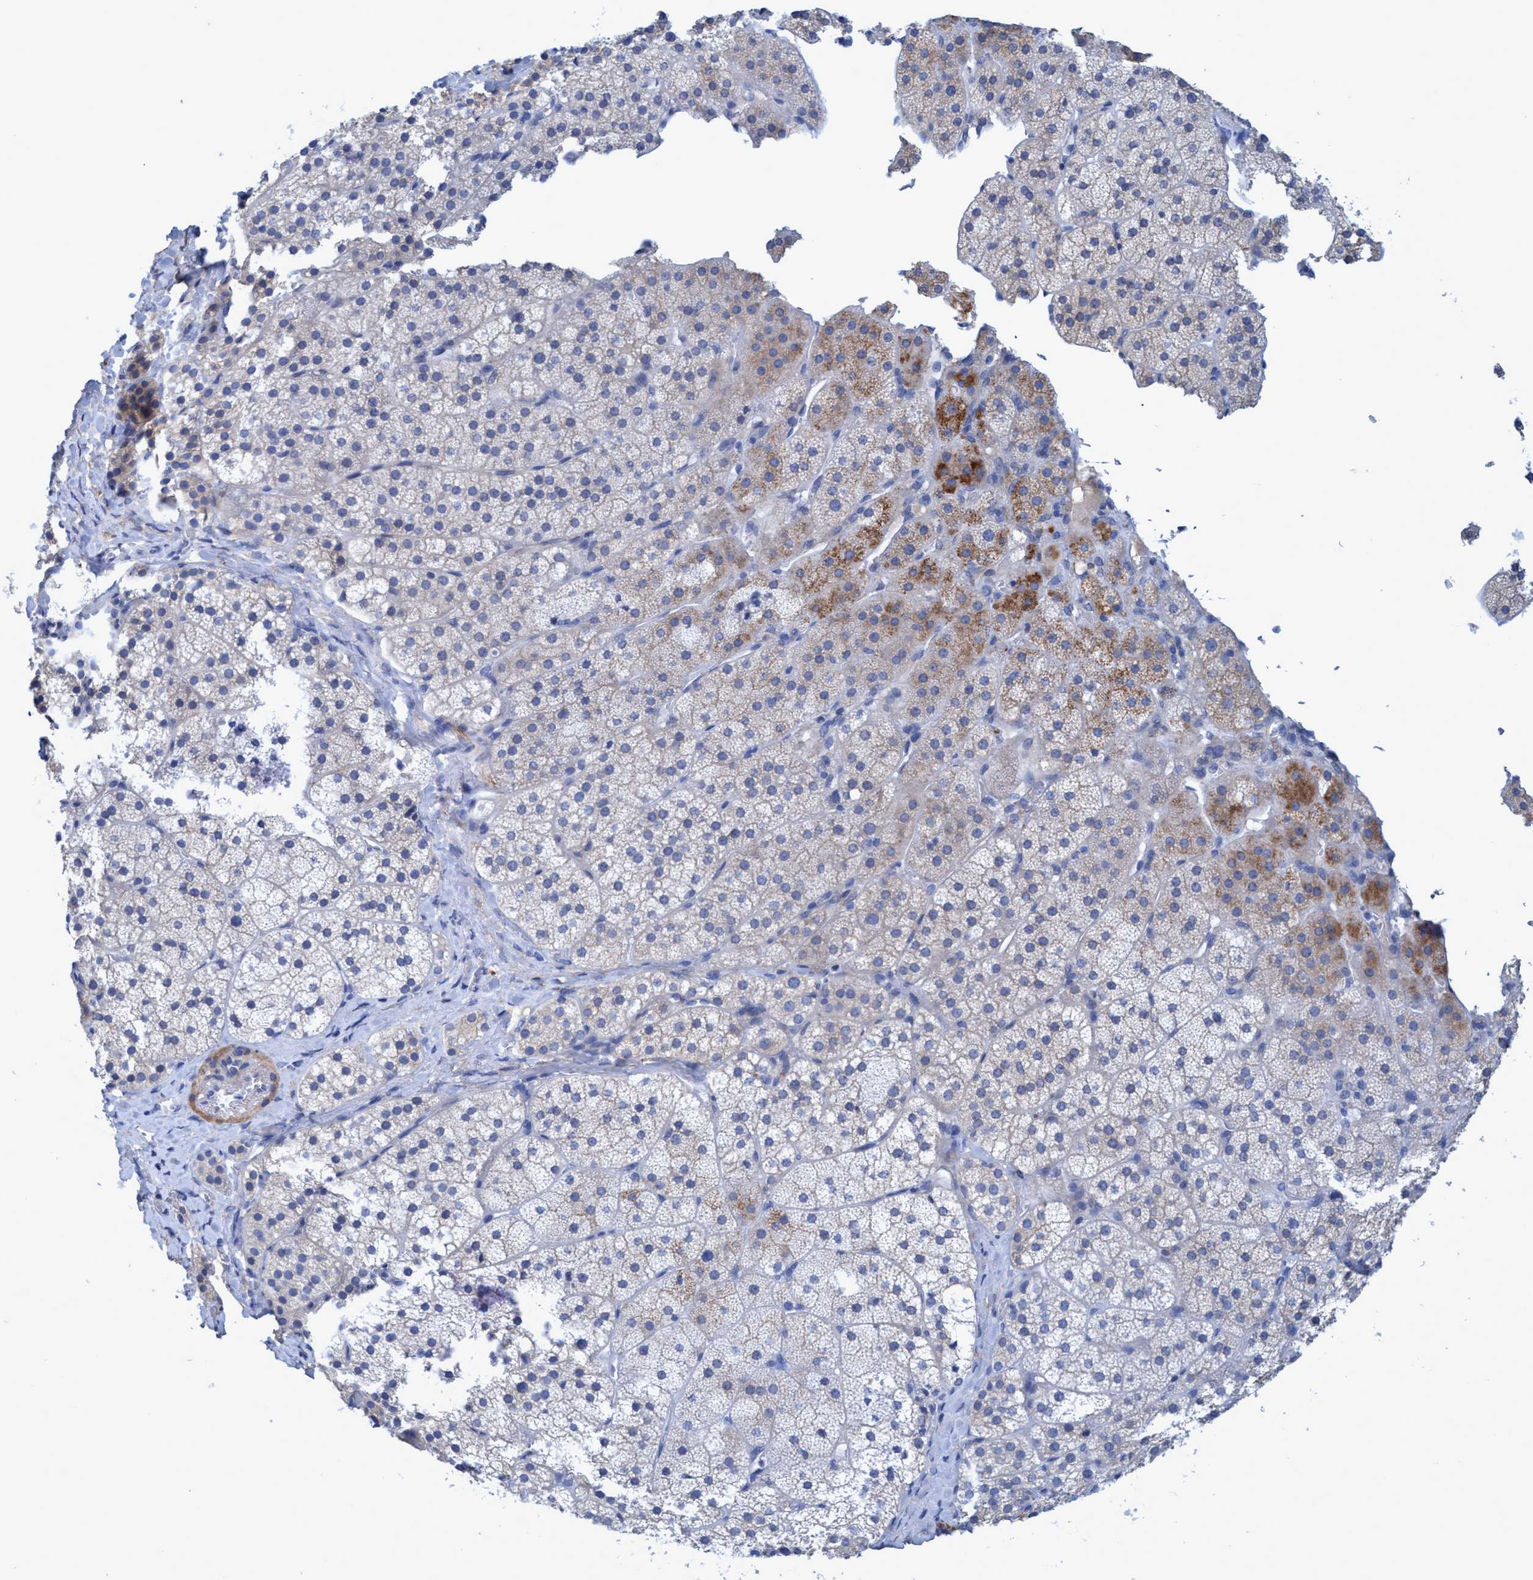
{"staining": {"intensity": "moderate", "quantity": "<25%", "location": "cytoplasmic/membranous"}, "tissue": "adrenal gland", "cell_type": "Glandular cells", "image_type": "normal", "snomed": [{"axis": "morphology", "description": "Normal tissue, NOS"}, {"axis": "topography", "description": "Adrenal gland"}], "caption": "Glandular cells show low levels of moderate cytoplasmic/membranous positivity in about <25% of cells in normal adrenal gland.", "gene": "GULP1", "patient": {"sex": "female", "age": 44}}